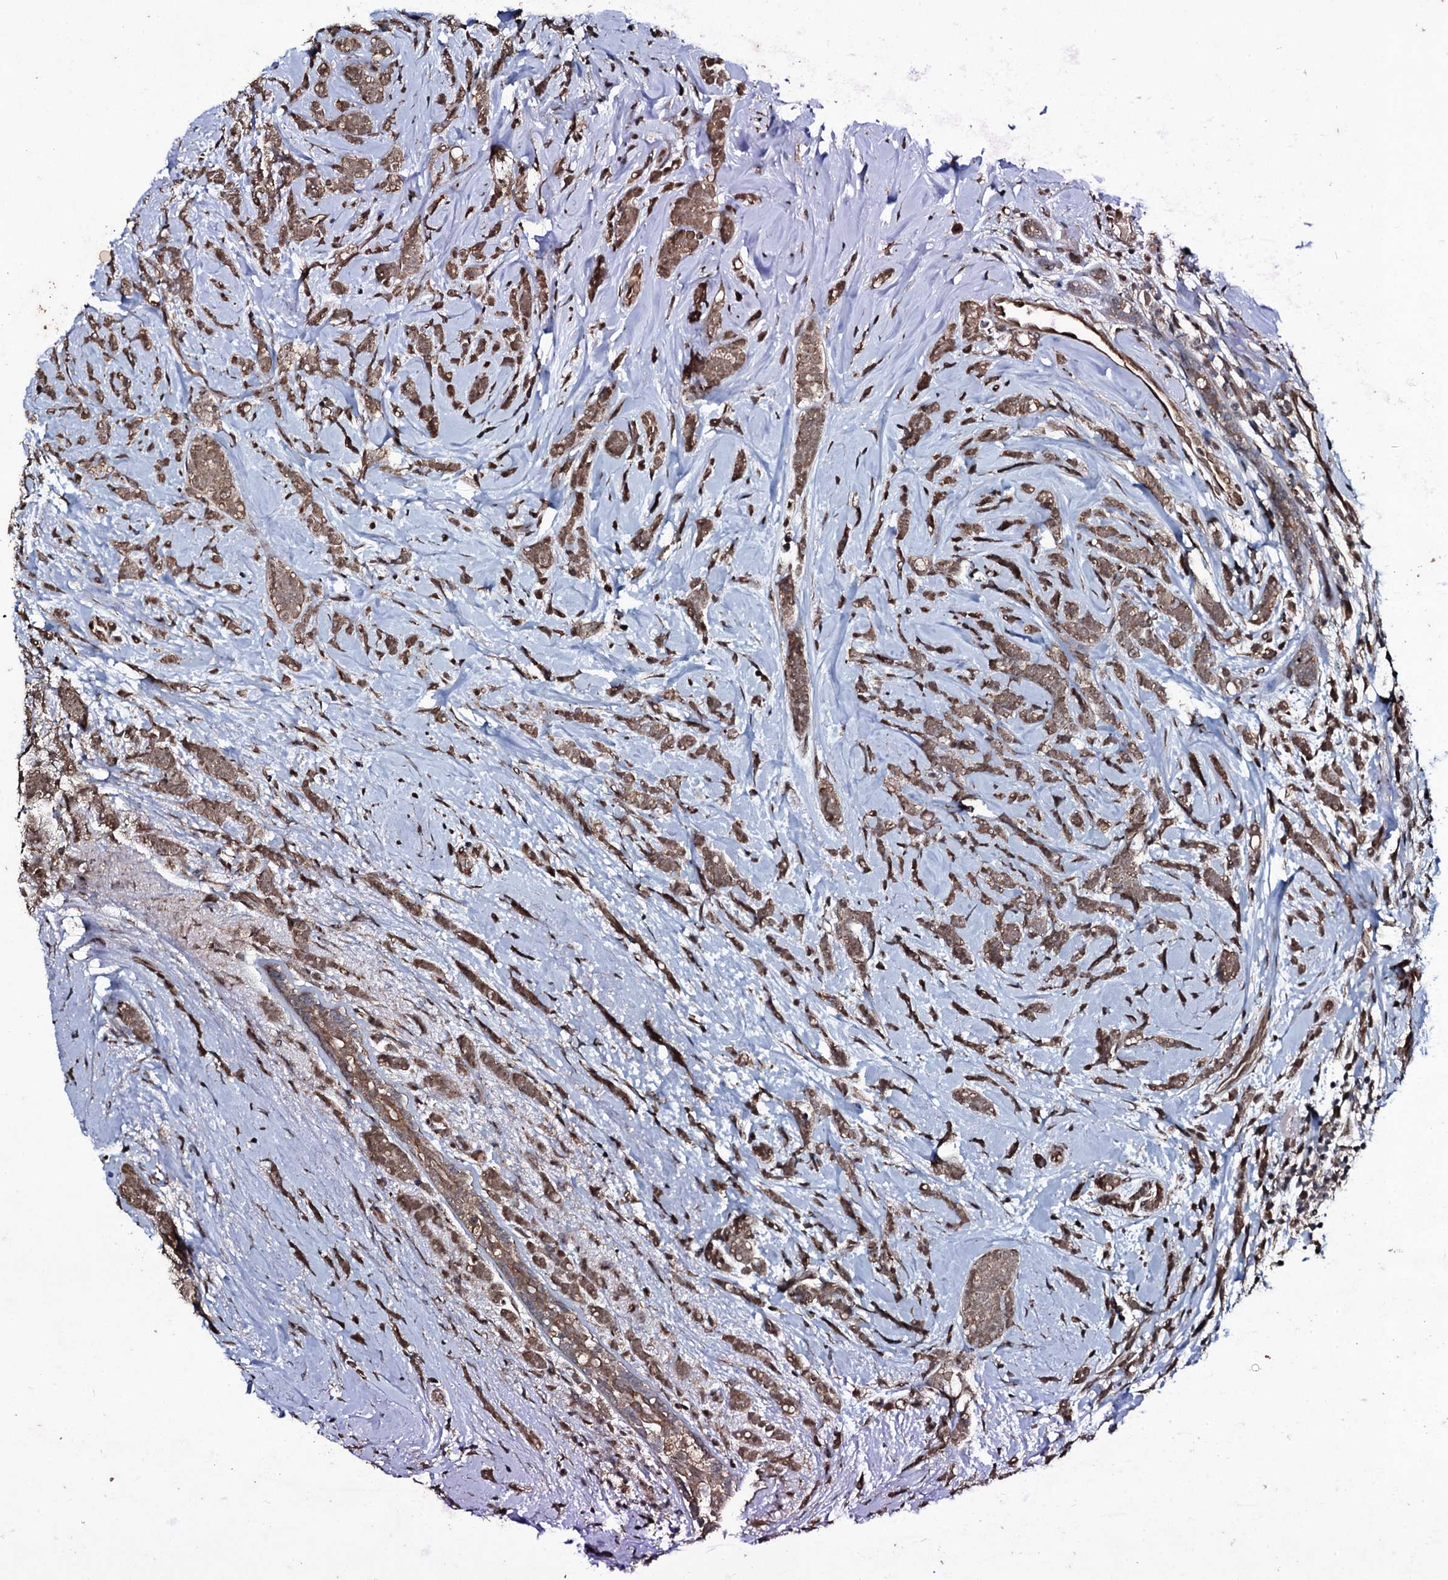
{"staining": {"intensity": "moderate", "quantity": ">75%", "location": "cytoplasmic/membranous"}, "tissue": "breast cancer", "cell_type": "Tumor cells", "image_type": "cancer", "snomed": [{"axis": "morphology", "description": "Lobular carcinoma"}, {"axis": "topography", "description": "Breast"}], "caption": "Protein expression analysis of breast cancer (lobular carcinoma) shows moderate cytoplasmic/membranous expression in about >75% of tumor cells.", "gene": "MRPS31", "patient": {"sex": "female", "age": 58}}